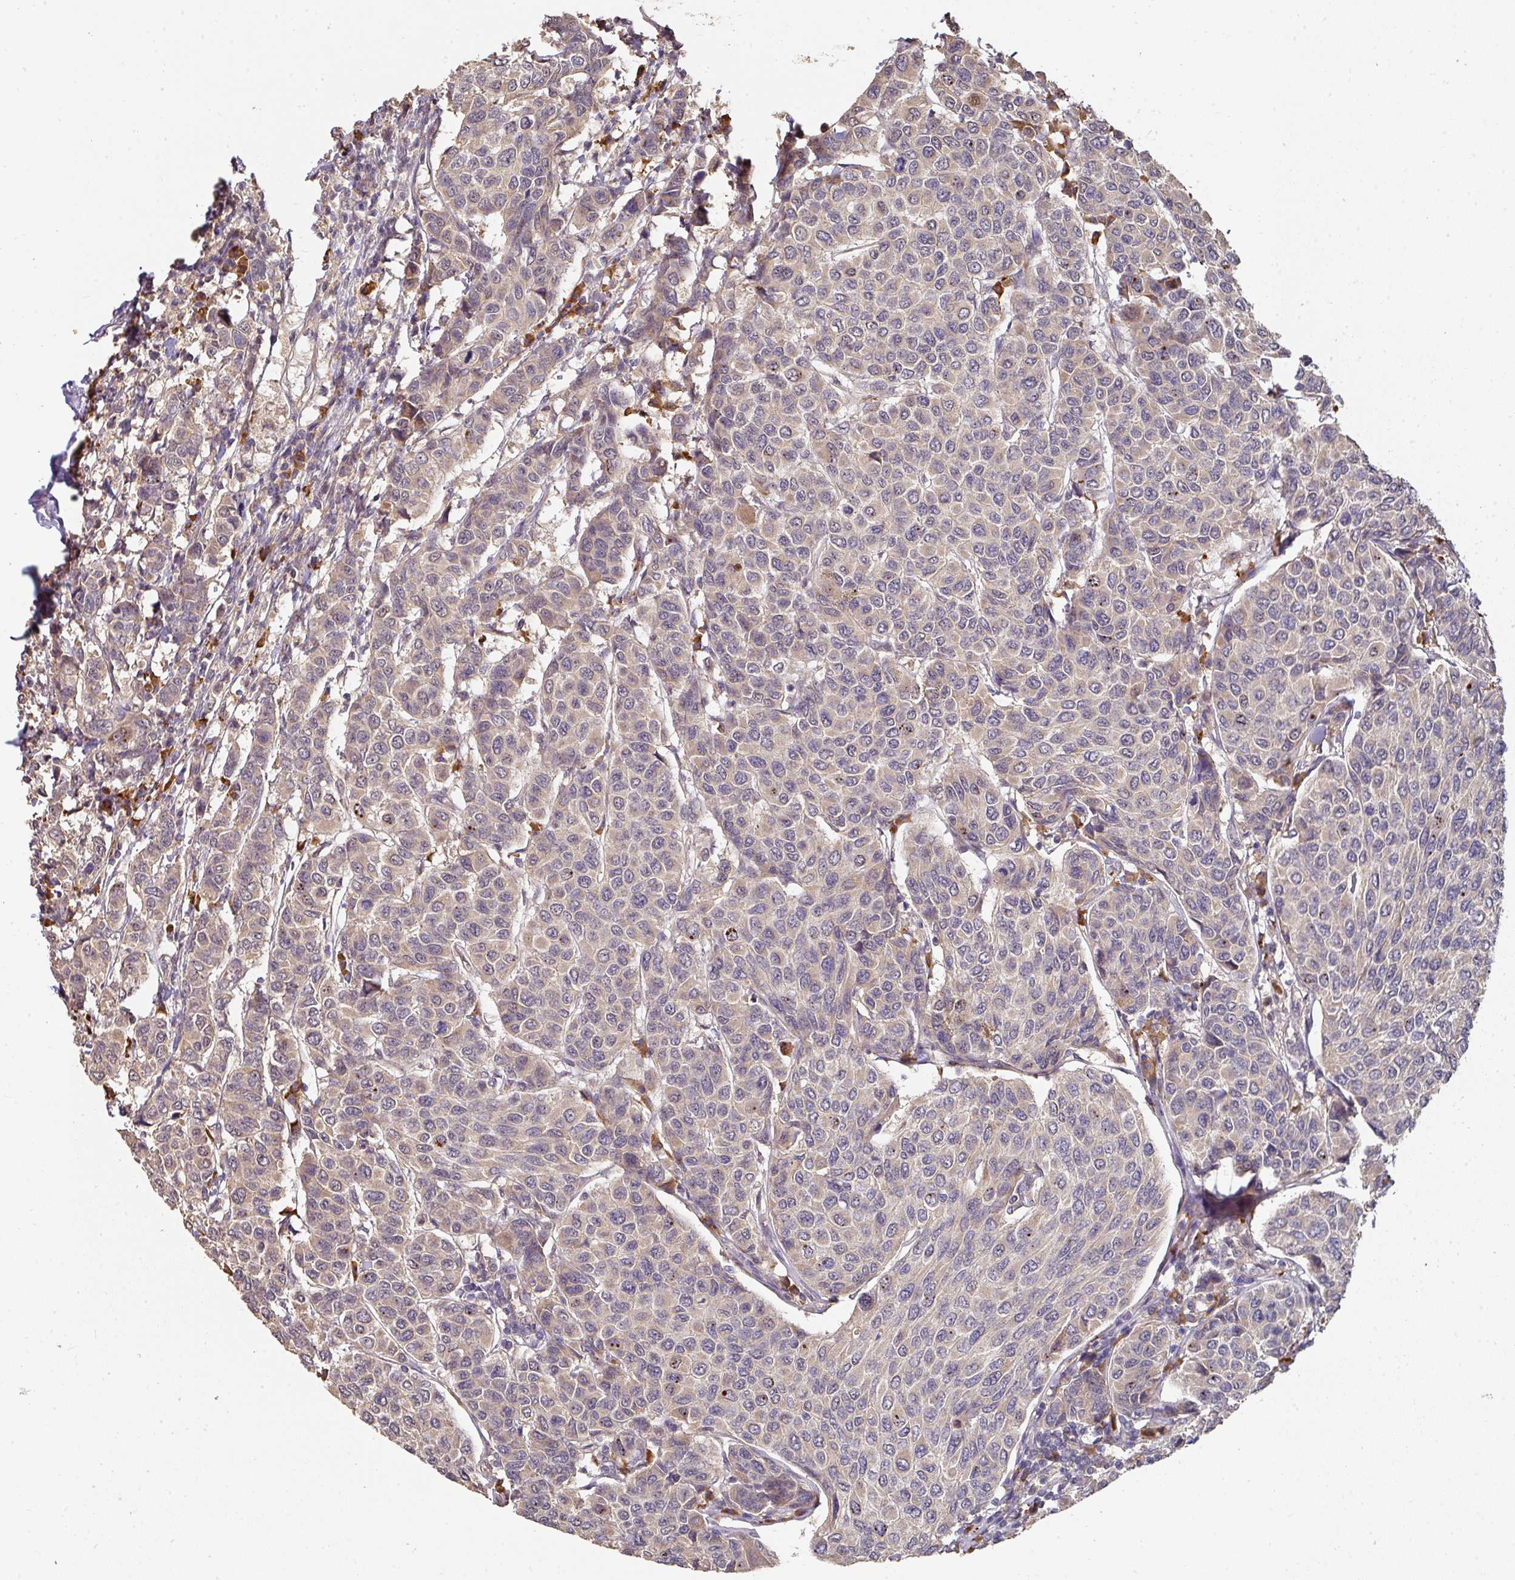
{"staining": {"intensity": "weak", "quantity": "<25%", "location": "cytoplasmic/membranous"}, "tissue": "breast cancer", "cell_type": "Tumor cells", "image_type": "cancer", "snomed": [{"axis": "morphology", "description": "Duct carcinoma"}, {"axis": "topography", "description": "Breast"}], "caption": "Tumor cells are negative for brown protein staining in infiltrating ductal carcinoma (breast).", "gene": "ACVR2B", "patient": {"sex": "female", "age": 55}}